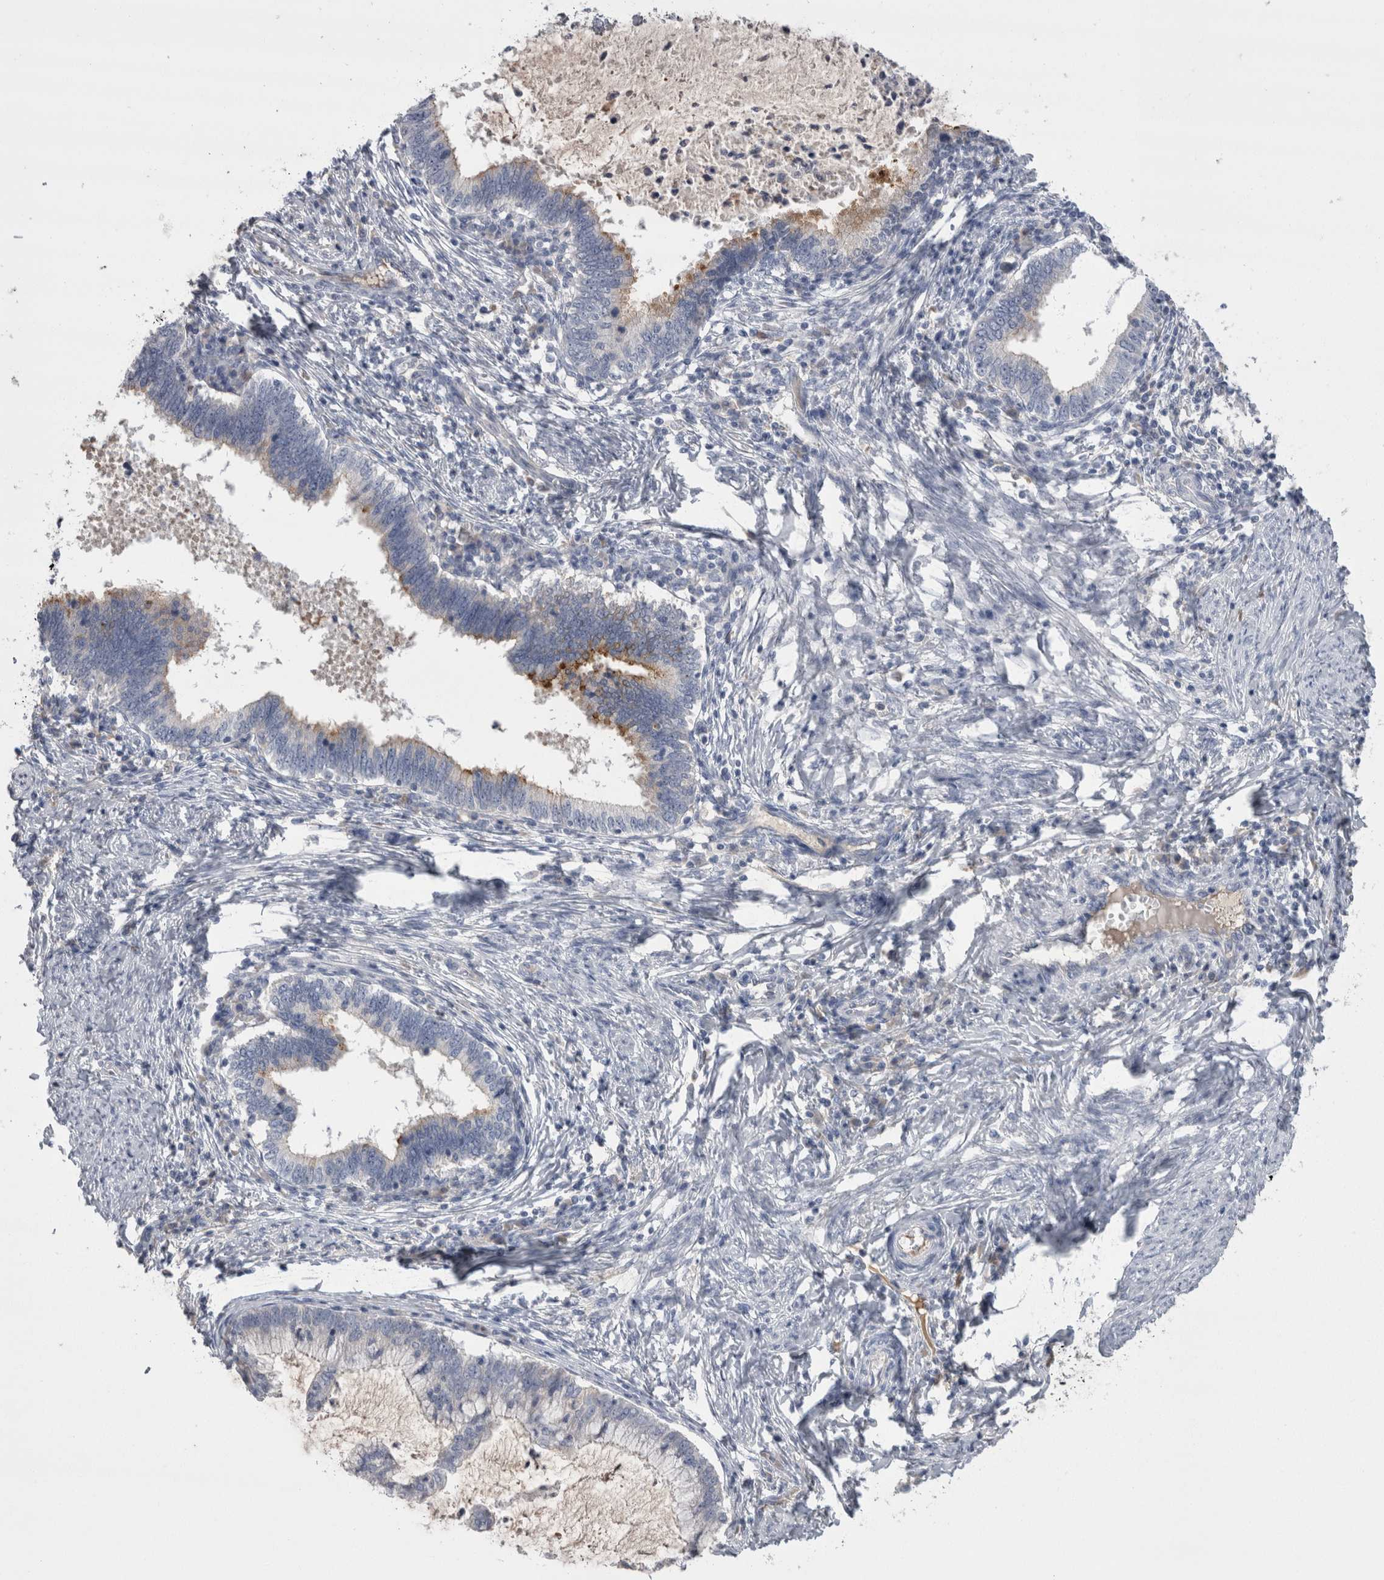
{"staining": {"intensity": "moderate", "quantity": "<25%", "location": "cytoplasmic/membranous"}, "tissue": "cervical cancer", "cell_type": "Tumor cells", "image_type": "cancer", "snomed": [{"axis": "morphology", "description": "Adenocarcinoma, NOS"}, {"axis": "topography", "description": "Cervix"}], "caption": "A brown stain shows moderate cytoplasmic/membranous positivity of a protein in cervical adenocarcinoma tumor cells.", "gene": "REG1A", "patient": {"sex": "female", "age": 36}}